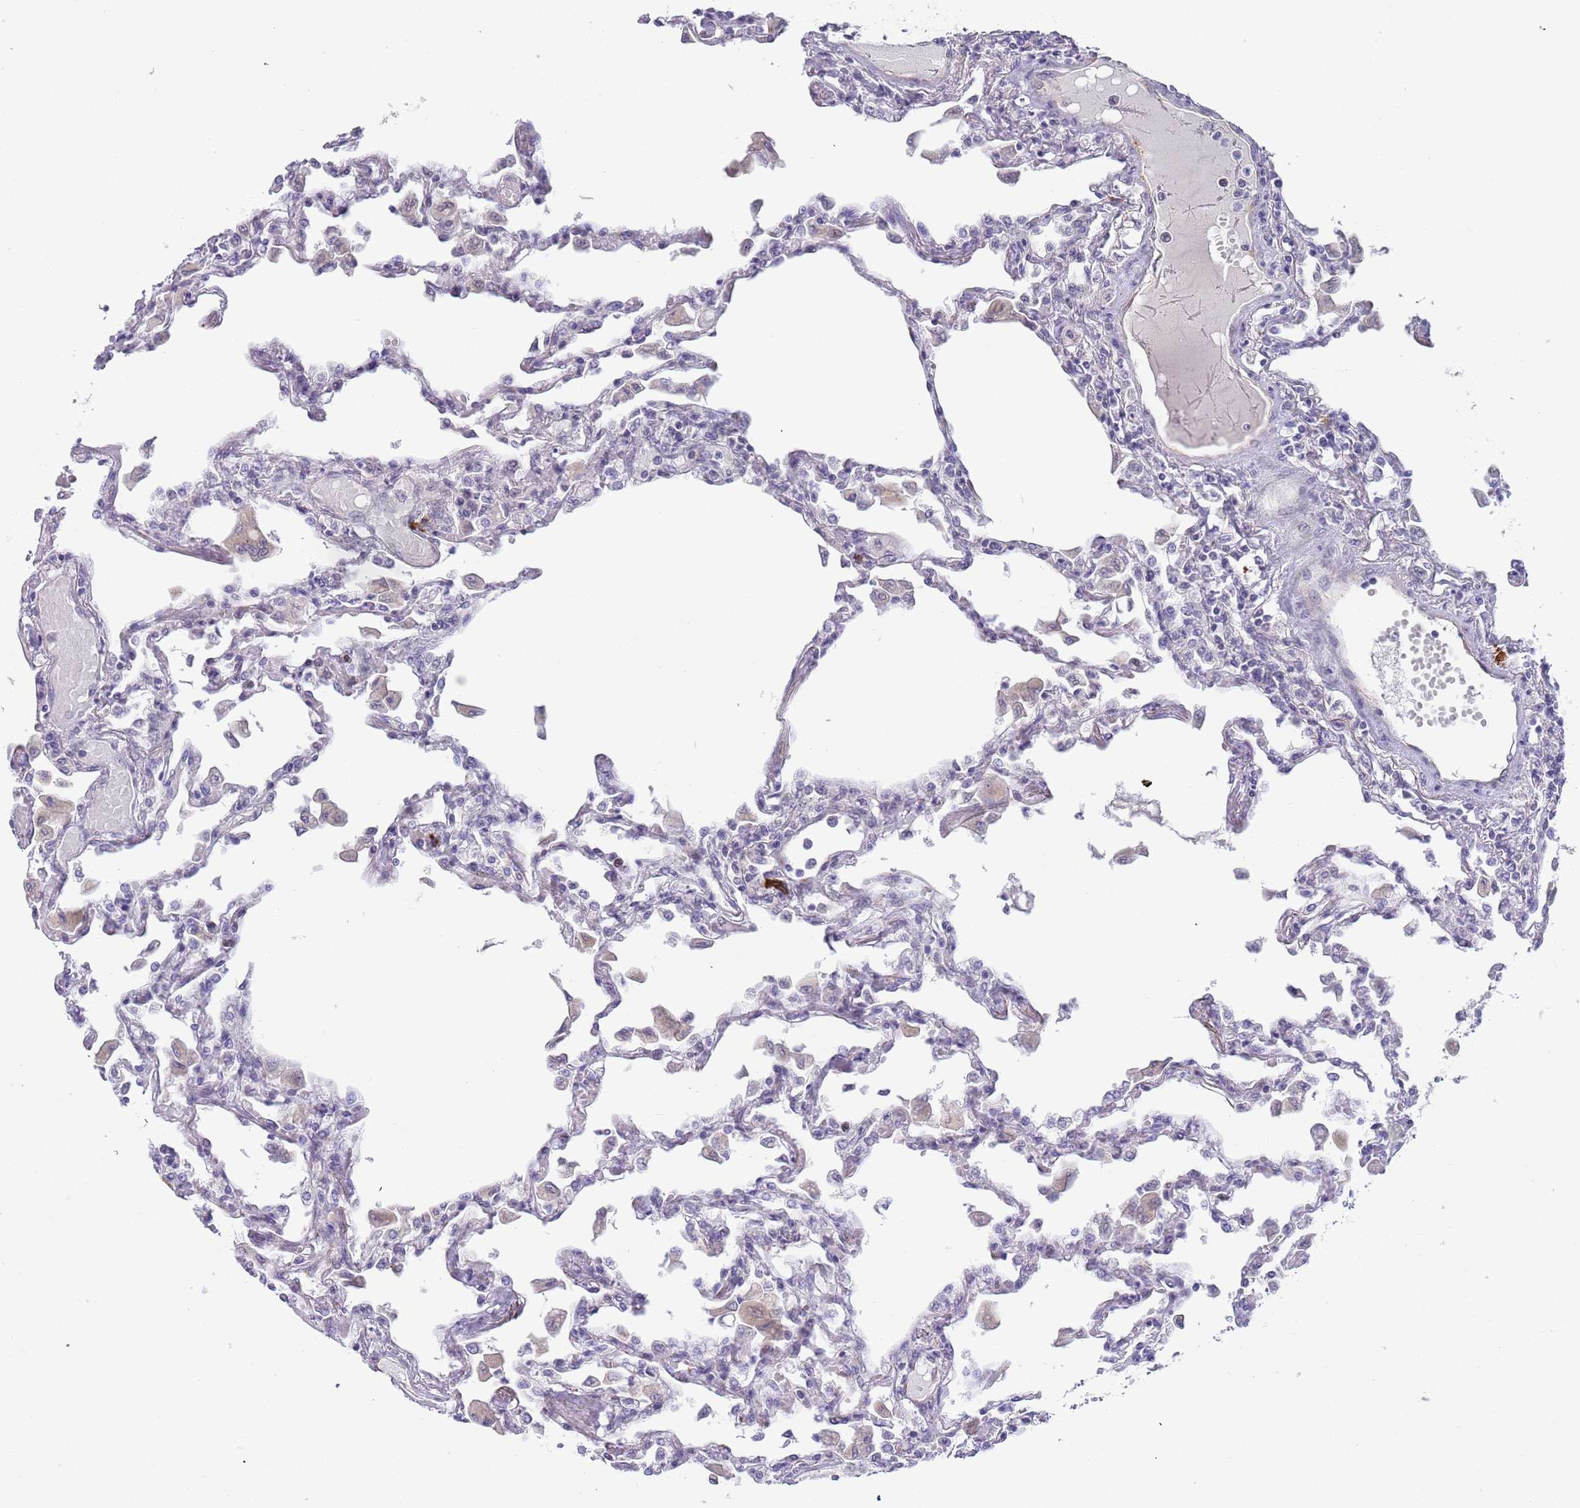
{"staining": {"intensity": "negative", "quantity": "none", "location": "none"}, "tissue": "lung", "cell_type": "Alveolar cells", "image_type": "normal", "snomed": [{"axis": "morphology", "description": "Normal tissue, NOS"}, {"axis": "topography", "description": "Bronchus"}, {"axis": "topography", "description": "Lung"}], "caption": "Protein analysis of normal lung shows no significant staining in alveolar cells.", "gene": "TNRC6C", "patient": {"sex": "female", "age": 49}}